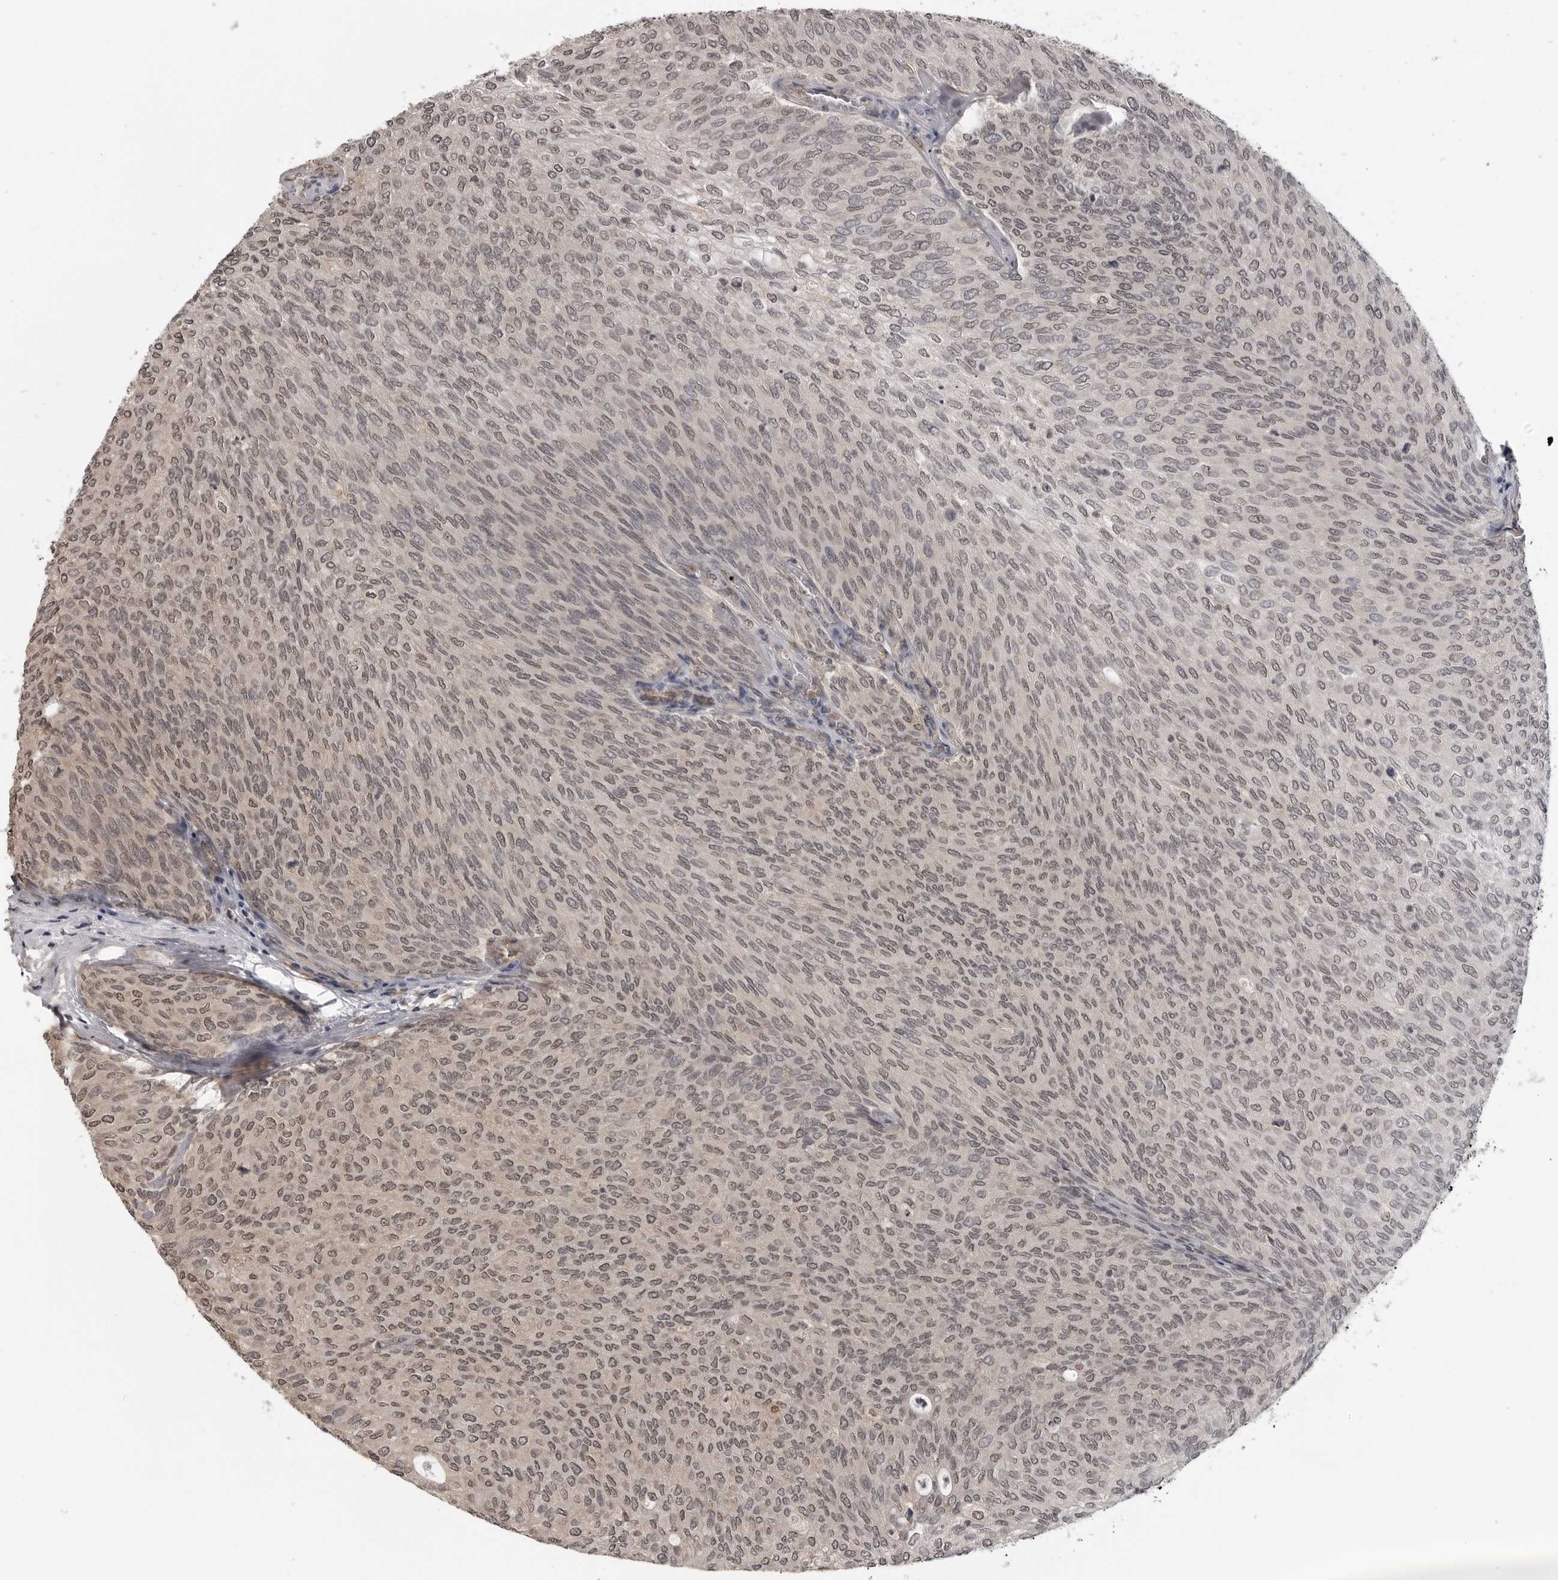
{"staining": {"intensity": "weak", "quantity": "25%-75%", "location": "nuclear"}, "tissue": "urothelial cancer", "cell_type": "Tumor cells", "image_type": "cancer", "snomed": [{"axis": "morphology", "description": "Urothelial carcinoma, Low grade"}, {"axis": "topography", "description": "Urinary bladder"}], "caption": "Low-grade urothelial carcinoma tissue exhibits weak nuclear positivity in approximately 25%-75% of tumor cells, visualized by immunohistochemistry. (Stains: DAB (3,3'-diaminobenzidine) in brown, nuclei in blue, Microscopy: brightfield microscopy at high magnification).", "gene": "IL24", "patient": {"sex": "female", "age": 79}}